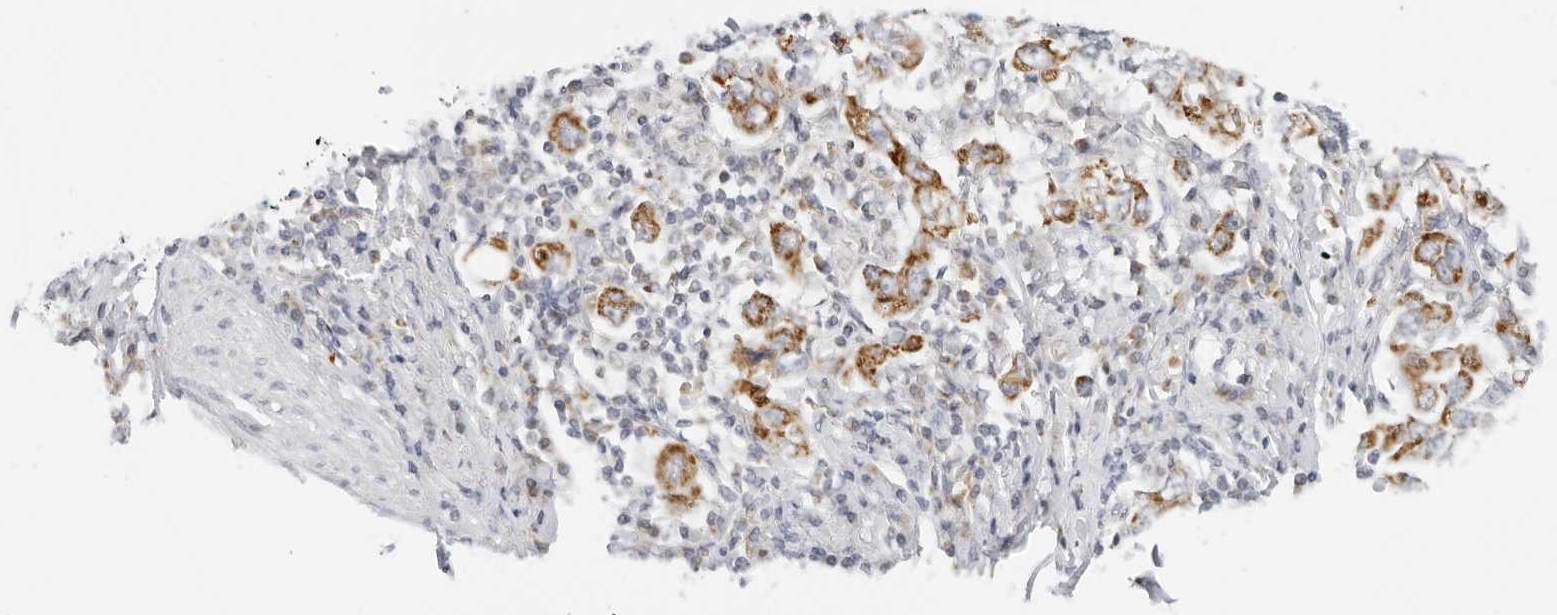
{"staining": {"intensity": "strong", "quantity": "25%-75%", "location": "cytoplasmic/membranous"}, "tissue": "stomach cancer", "cell_type": "Tumor cells", "image_type": "cancer", "snomed": [{"axis": "morphology", "description": "Adenocarcinoma, NOS"}, {"axis": "topography", "description": "Stomach"}], "caption": "Immunohistochemical staining of human stomach cancer (adenocarcinoma) exhibits strong cytoplasmic/membranous protein positivity in approximately 25%-75% of tumor cells. (Stains: DAB in brown, nuclei in blue, Microscopy: brightfield microscopy at high magnification).", "gene": "RC3H1", "patient": {"sex": "female", "age": 76}}